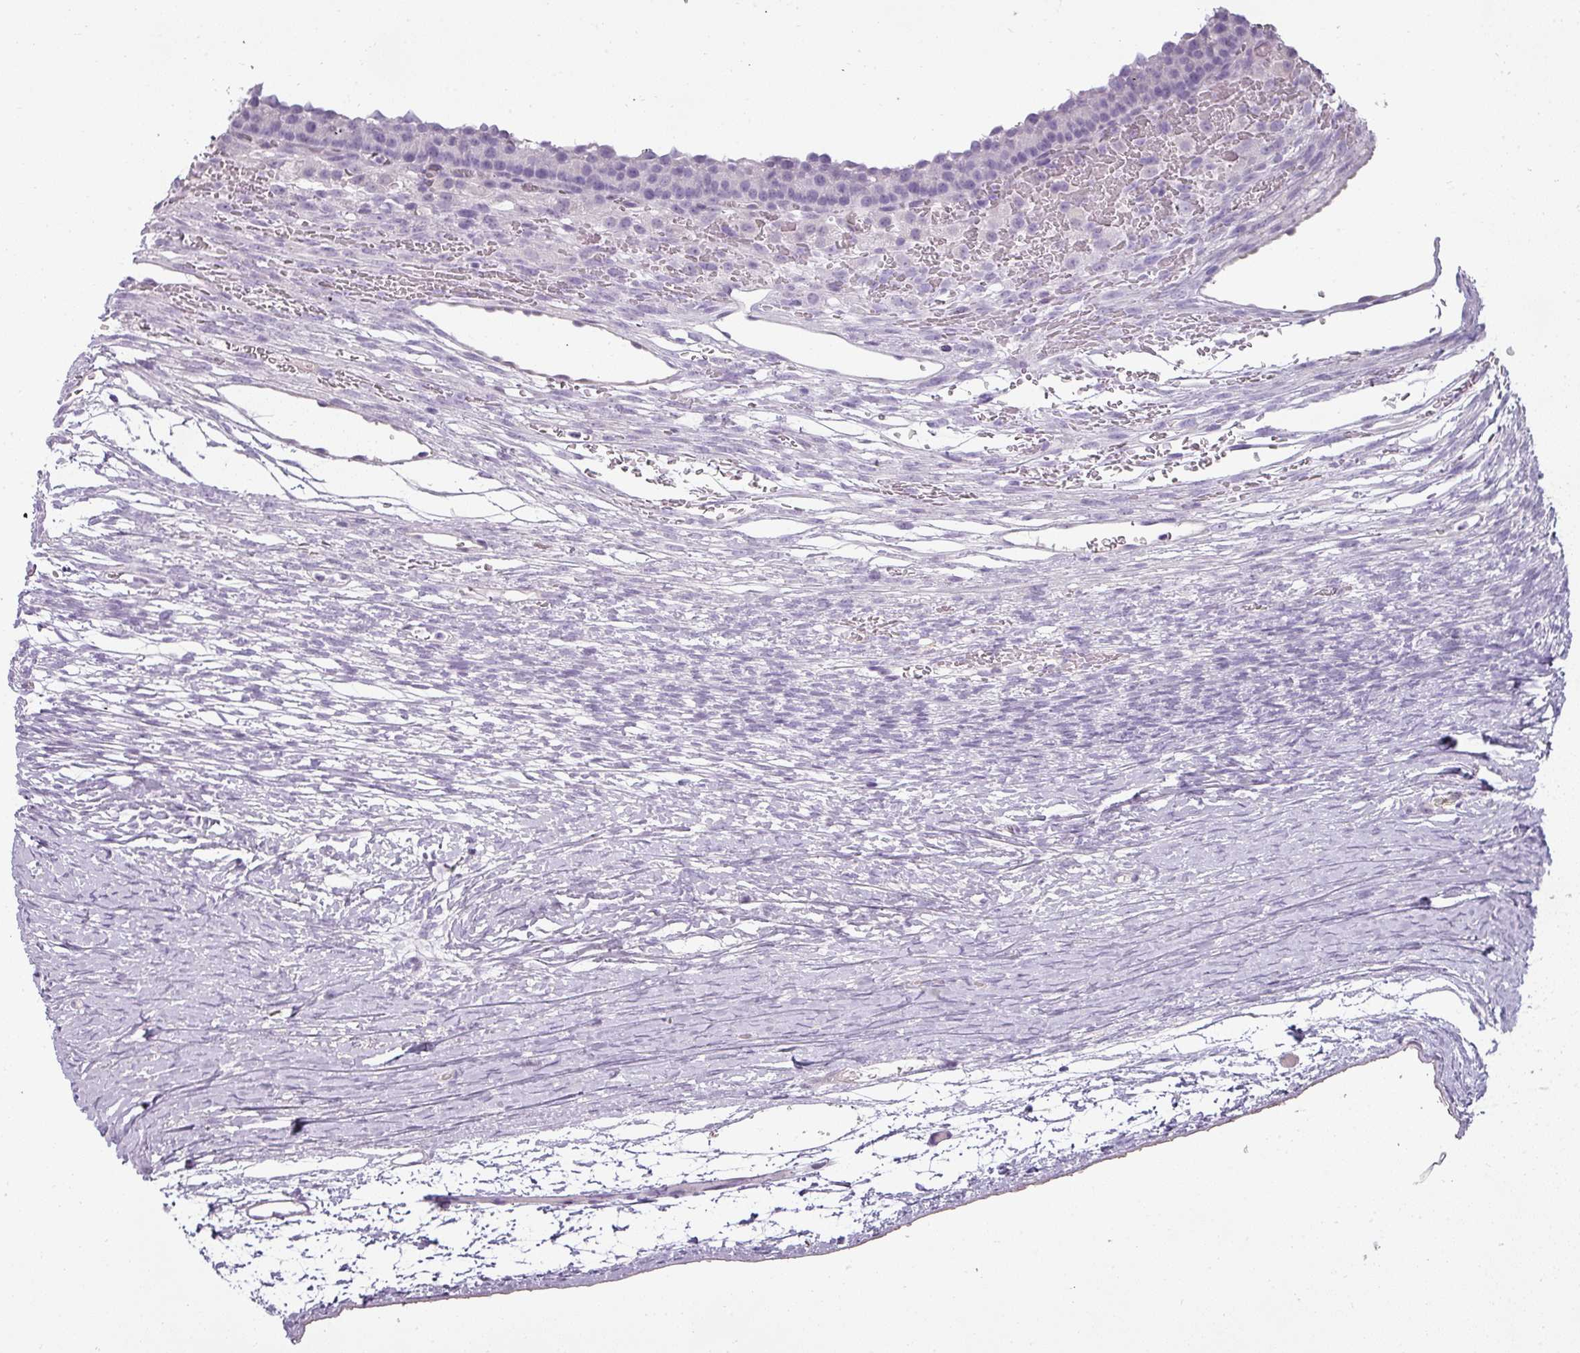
{"staining": {"intensity": "negative", "quantity": "none", "location": "none"}, "tissue": "ovary", "cell_type": "Ovarian stroma cells", "image_type": "normal", "snomed": [{"axis": "morphology", "description": "Normal tissue, NOS"}, {"axis": "topography", "description": "Ovary"}], "caption": "The immunohistochemistry histopathology image has no significant staining in ovarian stroma cells of ovary.", "gene": "ASB1", "patient": {"sex": "female", "age": 39}}